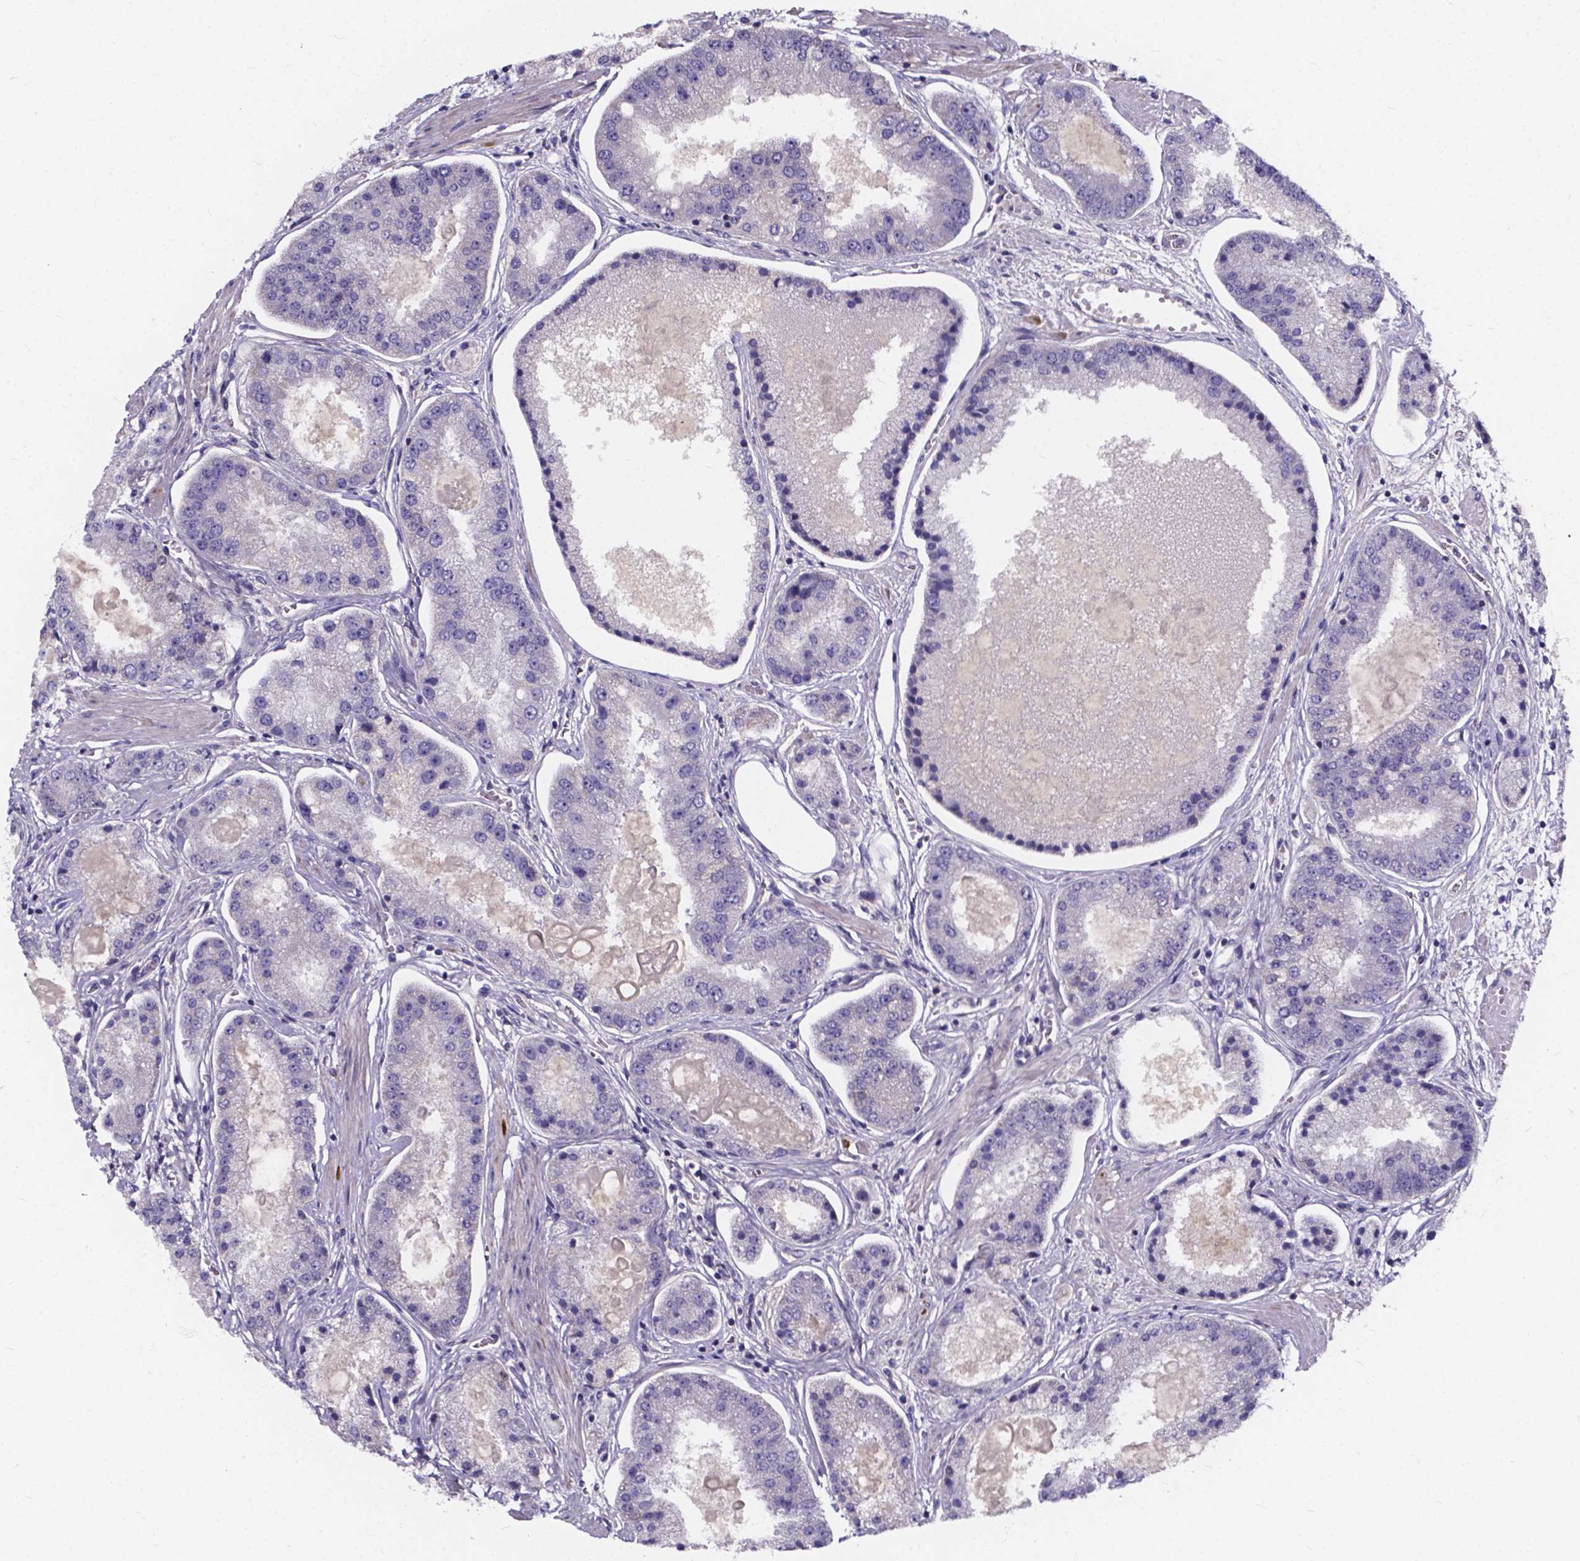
{"staining": {"intensity": "negative", "quantity": "none", "location": "none"}, "tissue": "prostate cancer", "cell_type": "Tumor cells", "image_type": "cancer", "snomed": [{"axis": "morphology", "description": "Adenocarcinoma, High grade"}, {"axis": "topography", "description": "Prostate"}], "caption": "Tumor cells show no significant protein expression in prostate cancer.", "gene": "SPOCD1", "patient": {"sex": "male", "age": 67}}